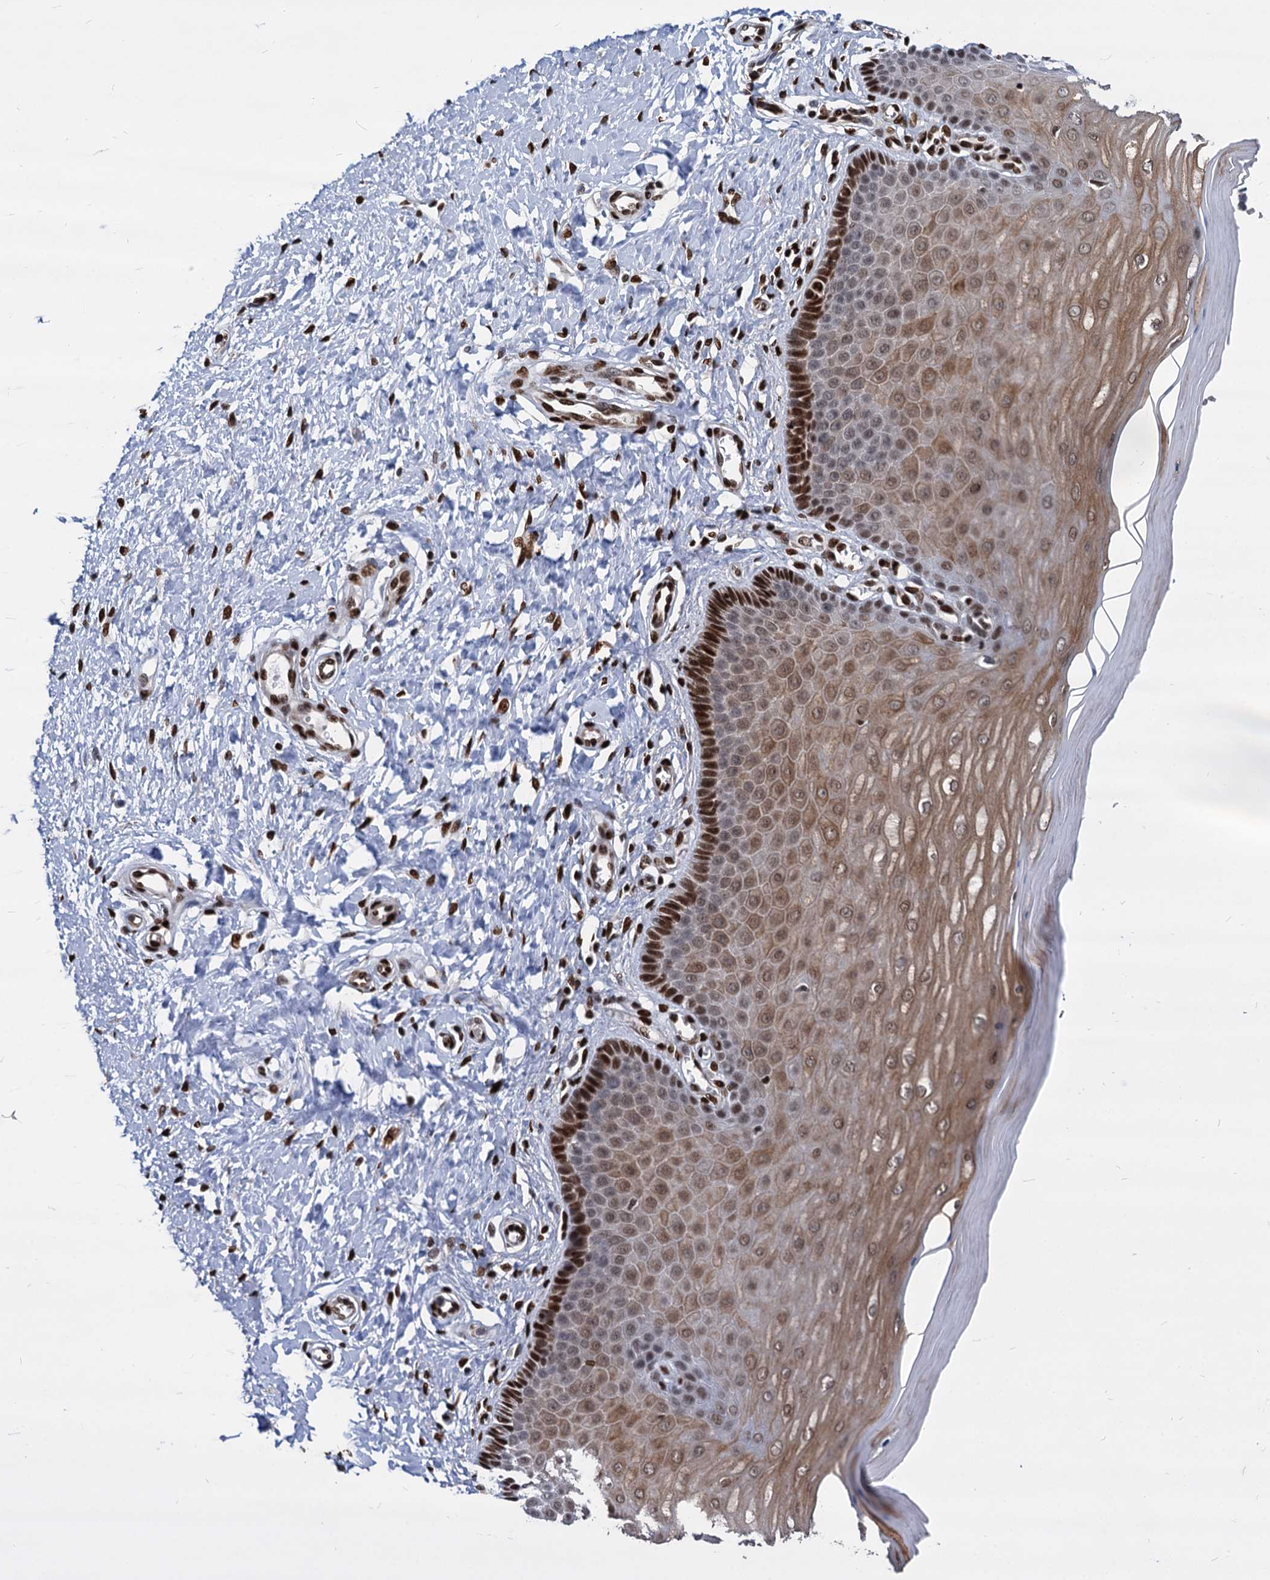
{"staining": {"intensity": "strong", "quantity": ">75%", "location": "nuclear"}, "tissue": "cervix", "cell_type": "Glandular cells", "image_type": "normal", "snomed": [{"axis": "morphology", "description": "Normal tissue, NOS"}, {"axis": "topography", "description": "Cervix"}], "caption": "Protein staining of unremarkable cervix reveals strong nuclear positivity in approximately >75% of glandular cells. (brown staining indicates protein expression, while blue staining denotes nuclei).", "gene": "MECP2", "patient": {"sex": "female", "age": 55}}